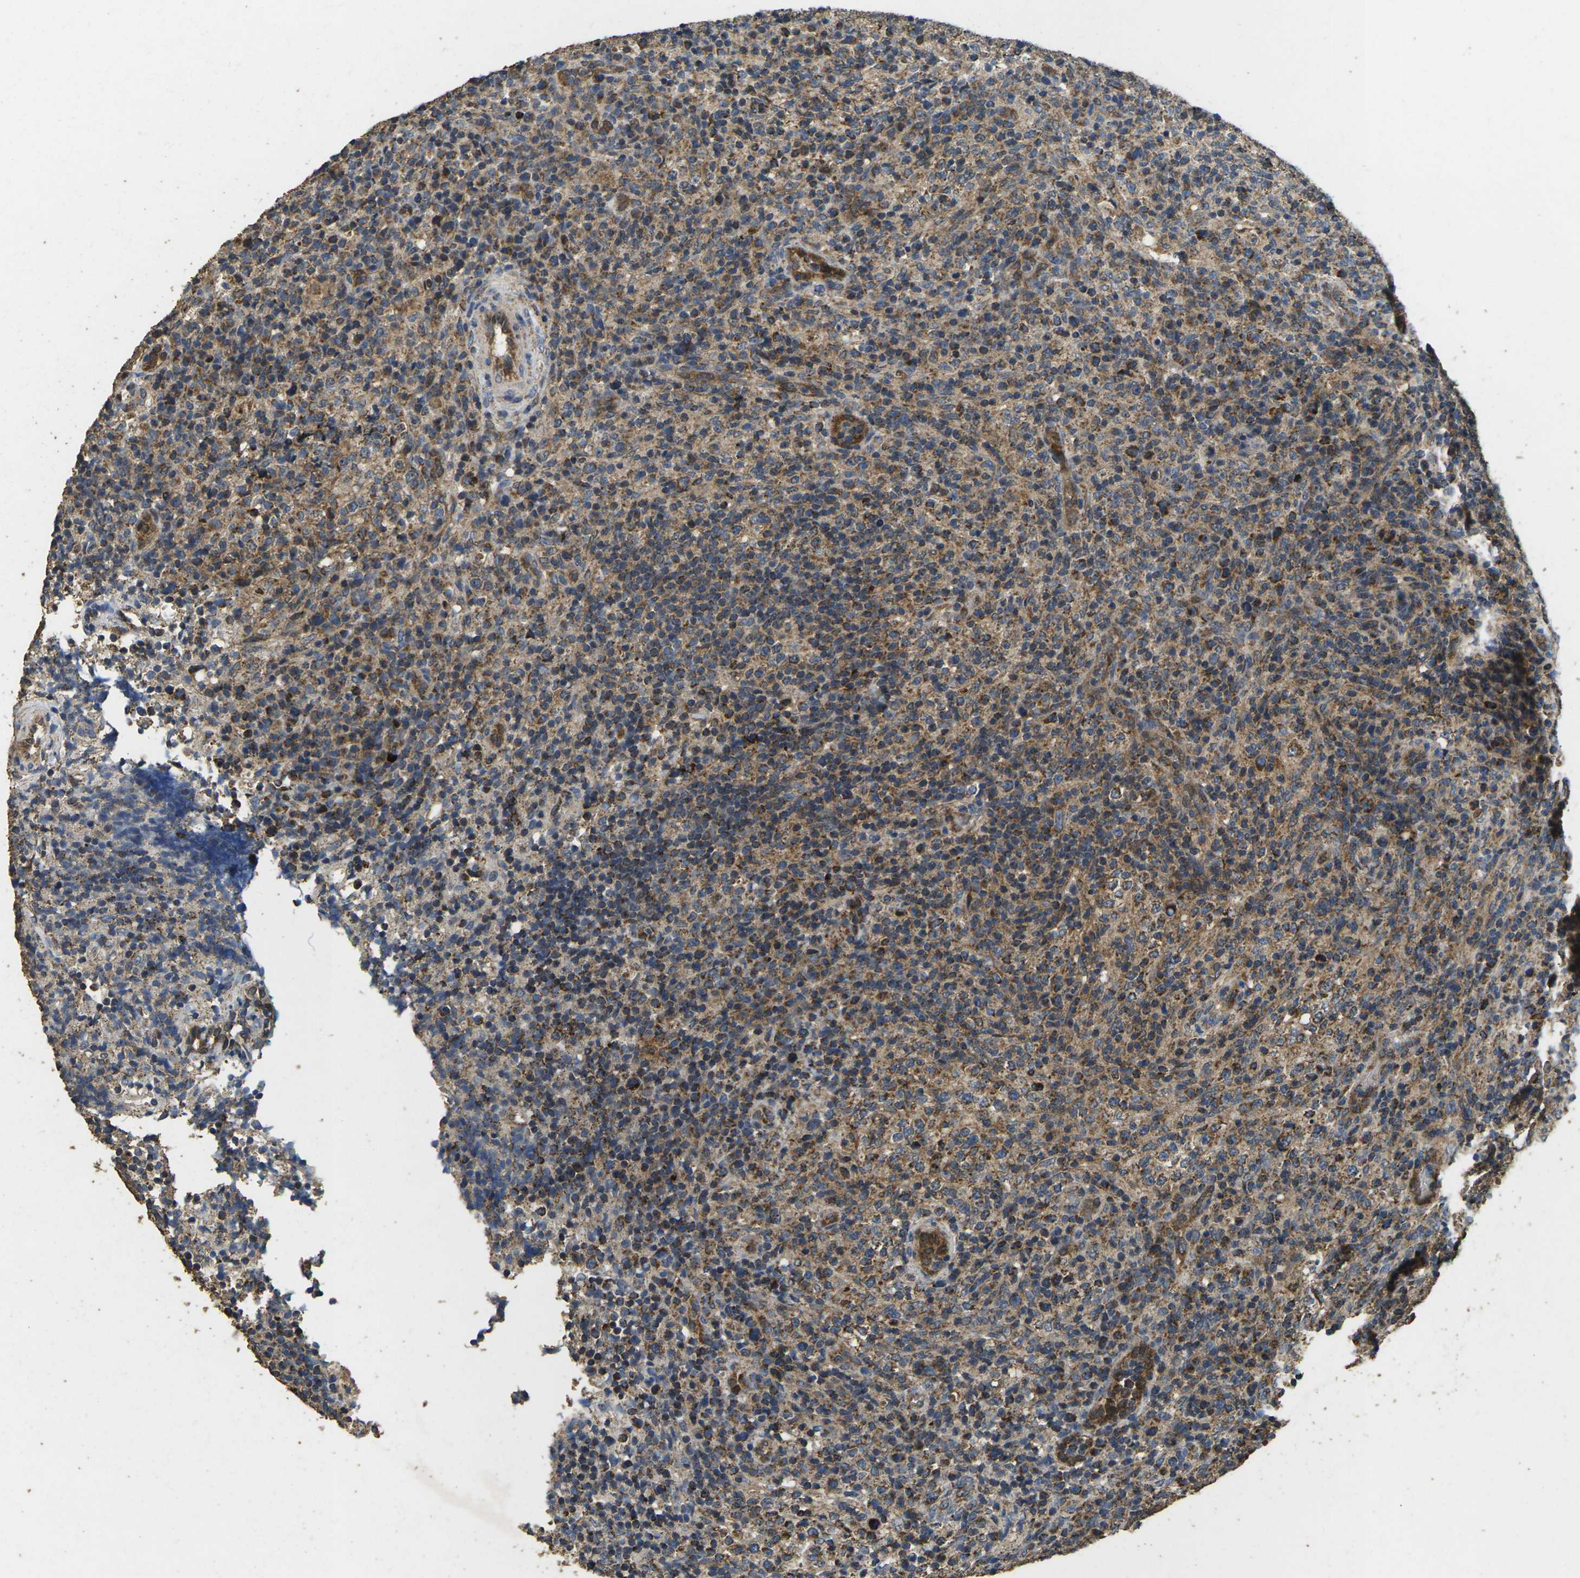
{"staining": {"intensity": "moderate", "quantity": ">75%", "location": "cytoplasmic/membranous"}, "tissue": "lymphoma", "cell_type": "Tumor cells", "image_type": "cancer", "snomed": [{"axis": "morphology", "description": "Malignant lymphoma, non-Hodgkin's type, High grade"}, {"axis": "topography", "description": "Lymph node"}], "caption": "A photomicrograph showing moderate cytoplasmic/membranous positivity in about >75% of tumor cells in malignant lymphoma, non-Hodgkin's type (high-grade), as visualized by brown immunohistochemical staining.", "gene": "MAPK11", "patient": {"sex": "female", "age": 76}}